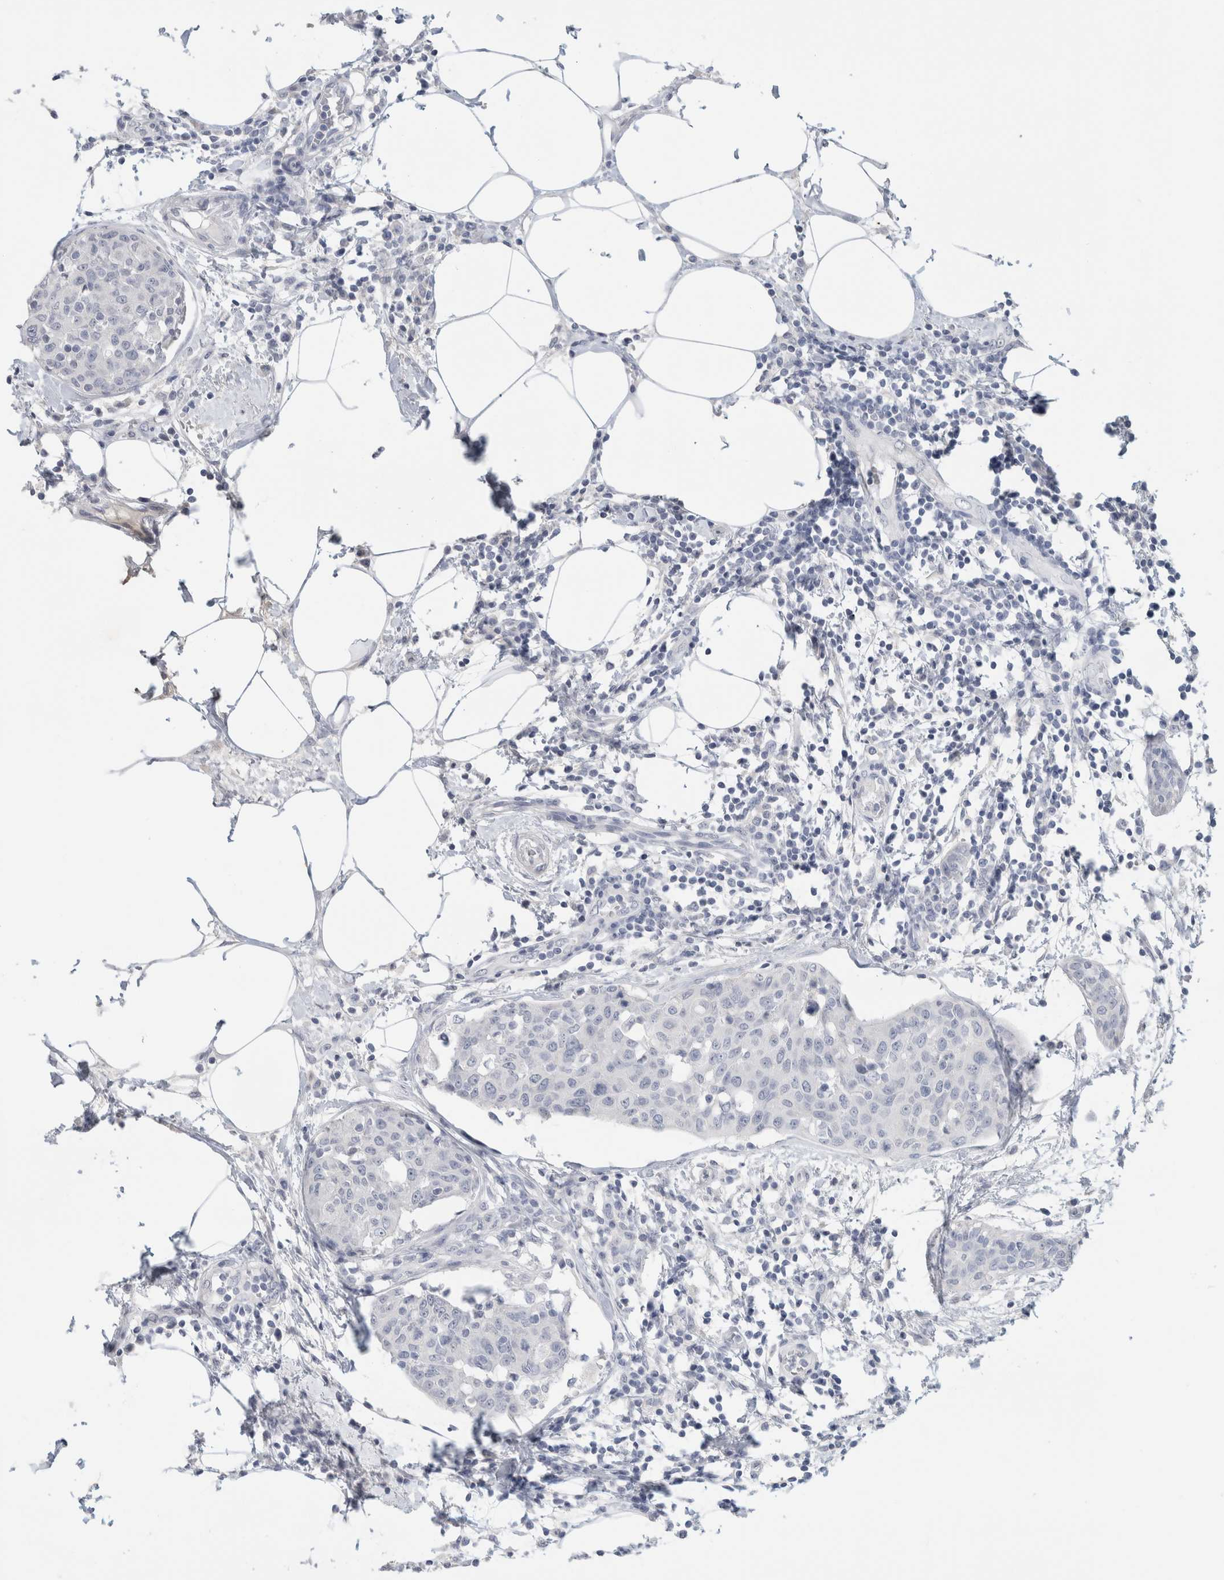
{"staining": {"intensity": "negative", "quantity": "none", "location": "none"}, "tissue": "breast cancer", "cell_type": "Tumor cells", "image_type": "cancer", "snomed": [{"axis": "morphology", "description": "Normal tissue, NOS"}, {"axis": "morphology", "description": "Duct carcinoma"}, {"axis": "topography", "description": "Breast"}], "caption": "A high-resolution image shows immunohistochemistry staining of breast infiltrating ductal carcinoma, which displays no significant expression in tumor cells. (Immunohistochemistry (ihc), brightfield microscopy, high magnification).", "gene": "BCAN", "patient": {"sex": "female", "age": 37}}